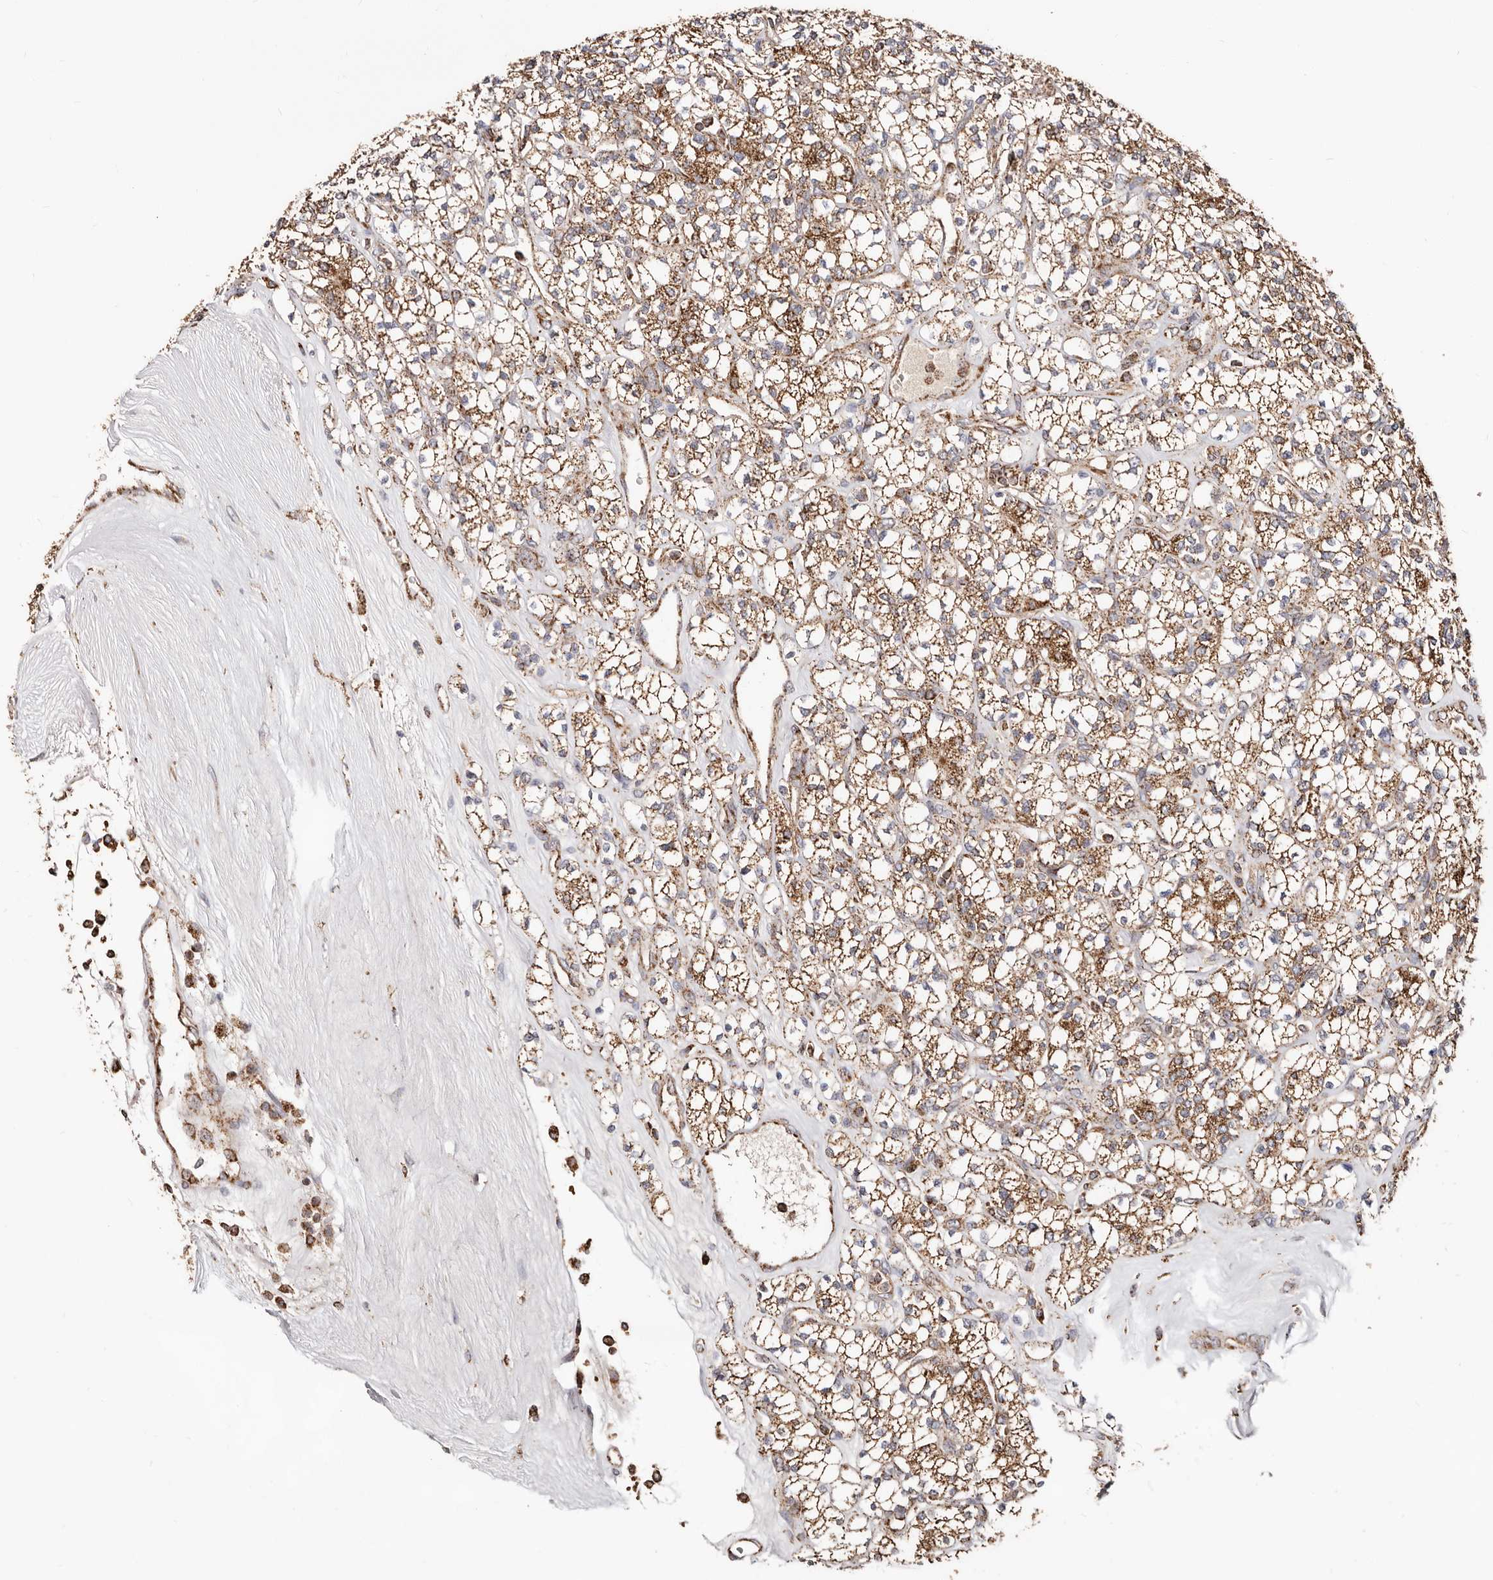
{"staining": {"intensity": "moderate", "quantity": ">75%", "location": "cytoplasmic/membranous"}, "tissue": "renal cancer", "cell_type": "Tumor cells", "image_type": "cancer", "snomed": [{"axis": "morphology", "description": "Adenocarcinoma, NOS"}, {"axis": "topography", "description": "Kidney"}], "caption": "Immunohistochemical staining of adenocarcinoma (renal) demonstrates medium levels of moderate cytoplasmic/membranous protein positivity in approximately >75% of tumor cells.", "gene": "PRKACB", "patient": {"sex": "male", "age": 77}}